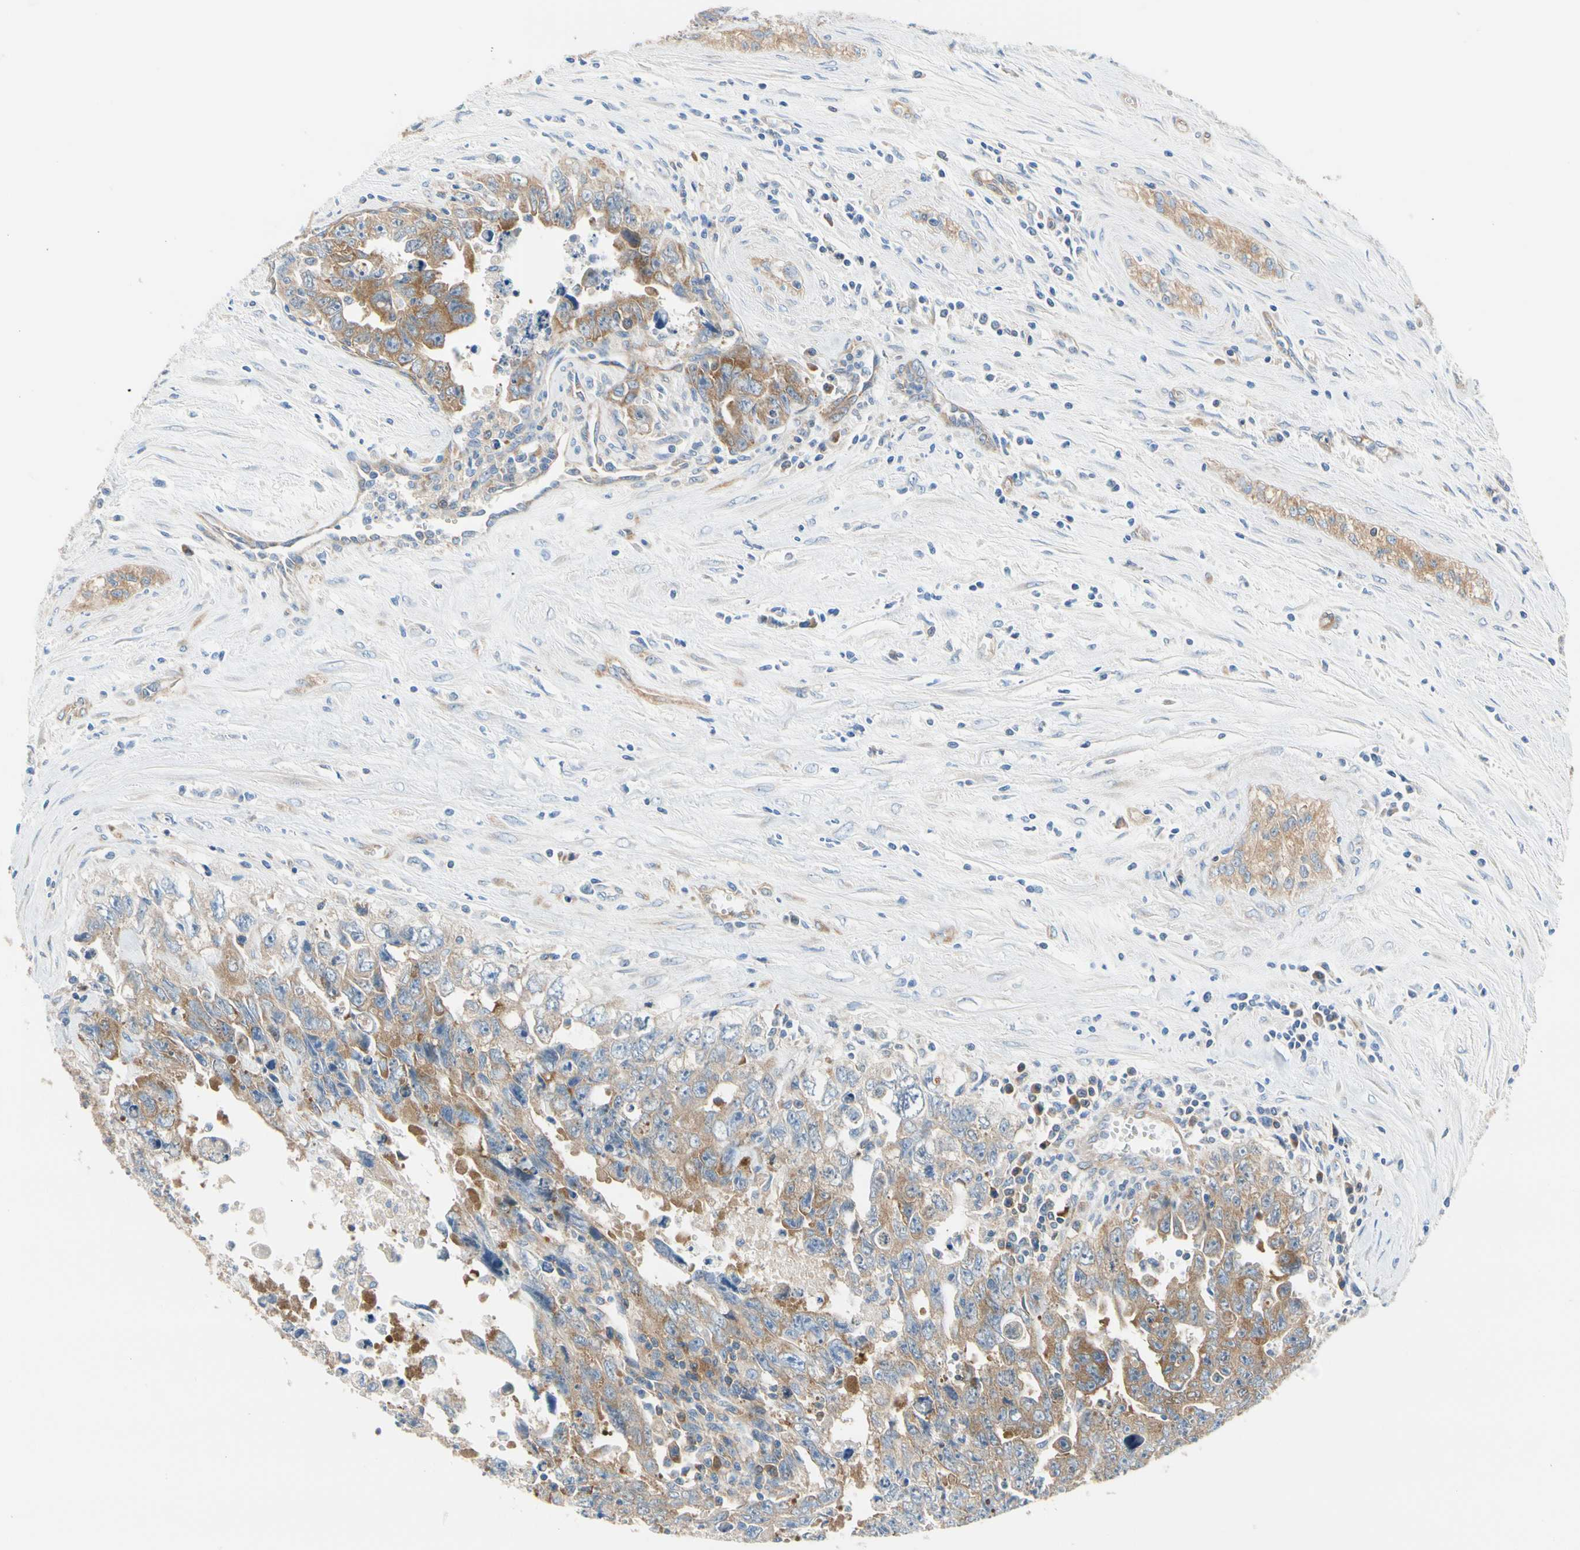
{"staining": {"intensity": "moderate", "quantity": ">75%", "location": "cytoplasmic/membranous"}, "tissue": "testis cancer", "cell_type": "Tumor cells", "image_type": "cancer", "snomed": [{"axis": "morphology", "description": "Carcinoma, Embryonal, NOS"}, {"axis": "topography", "description": "Testis"}], "caption": "The image reveals a brown stain indicating the presence of a protein in the cytoplasmic/membranous of tumor cells in embryonal carcinoma (testis).", "gene": "GPHN", "patient": {"sex": "male", "age": 28}}